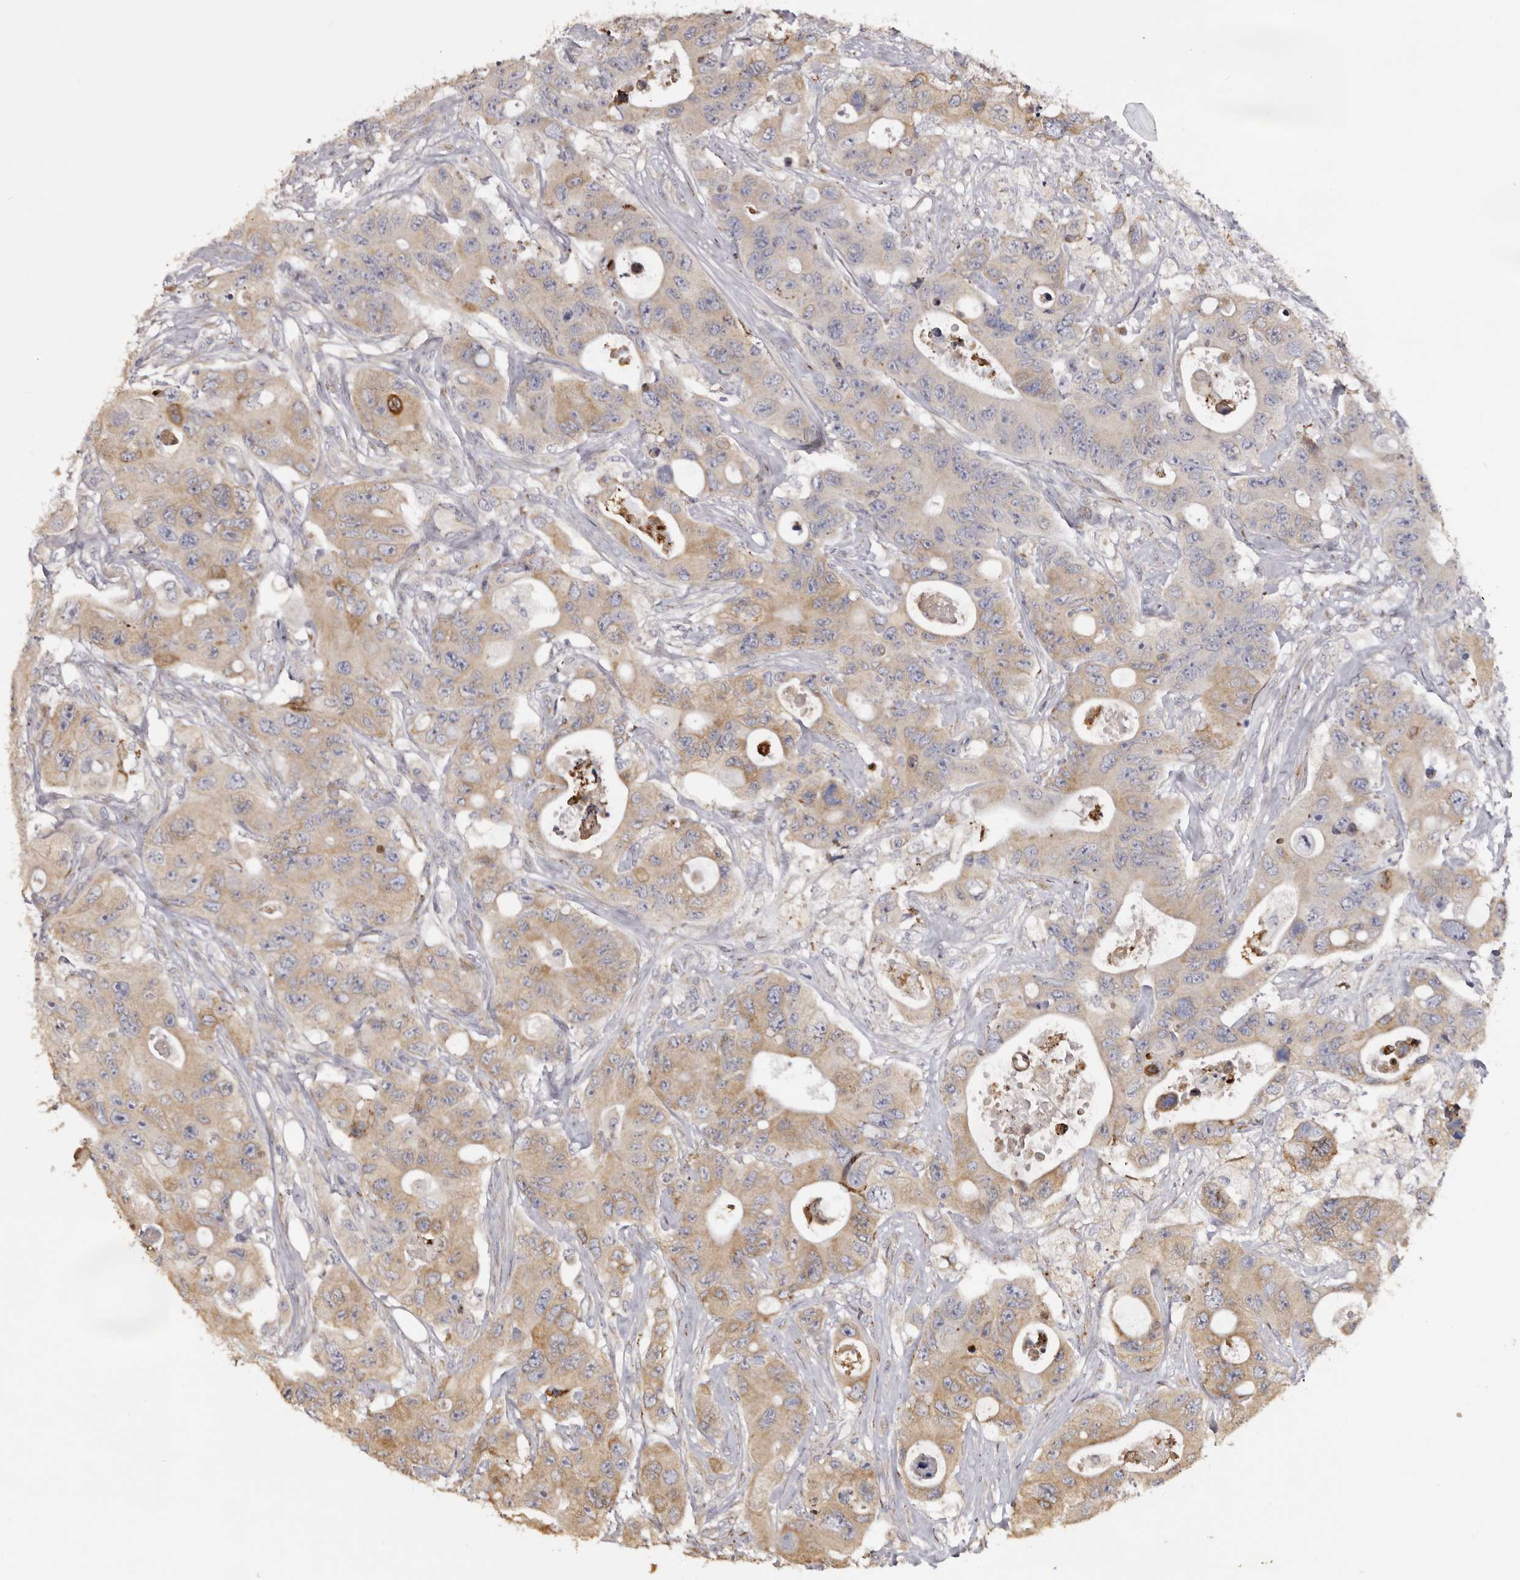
{"staining": {"intensity": "weak", "quantity": ">75%", "location": "cytoplasmic/membranous"}, "tissue": "colorectal cancer", "cell_type": "Tumor cells", "image_type": "cancer", "snomed": [{"axis": "morphology", "description": "Adenocarcinoma, NOS"}, {"axis": "topography", "description": "Colon"}], "caption": "Brown immunohistochemical staining in colorectal cancer (adenocarcinoma) exhibits weak cytoplasmic/membranous expression in approximately >75% of tumor cells.", "gene": "PIGX", "patient": {"sex": "female", "age": 46}}